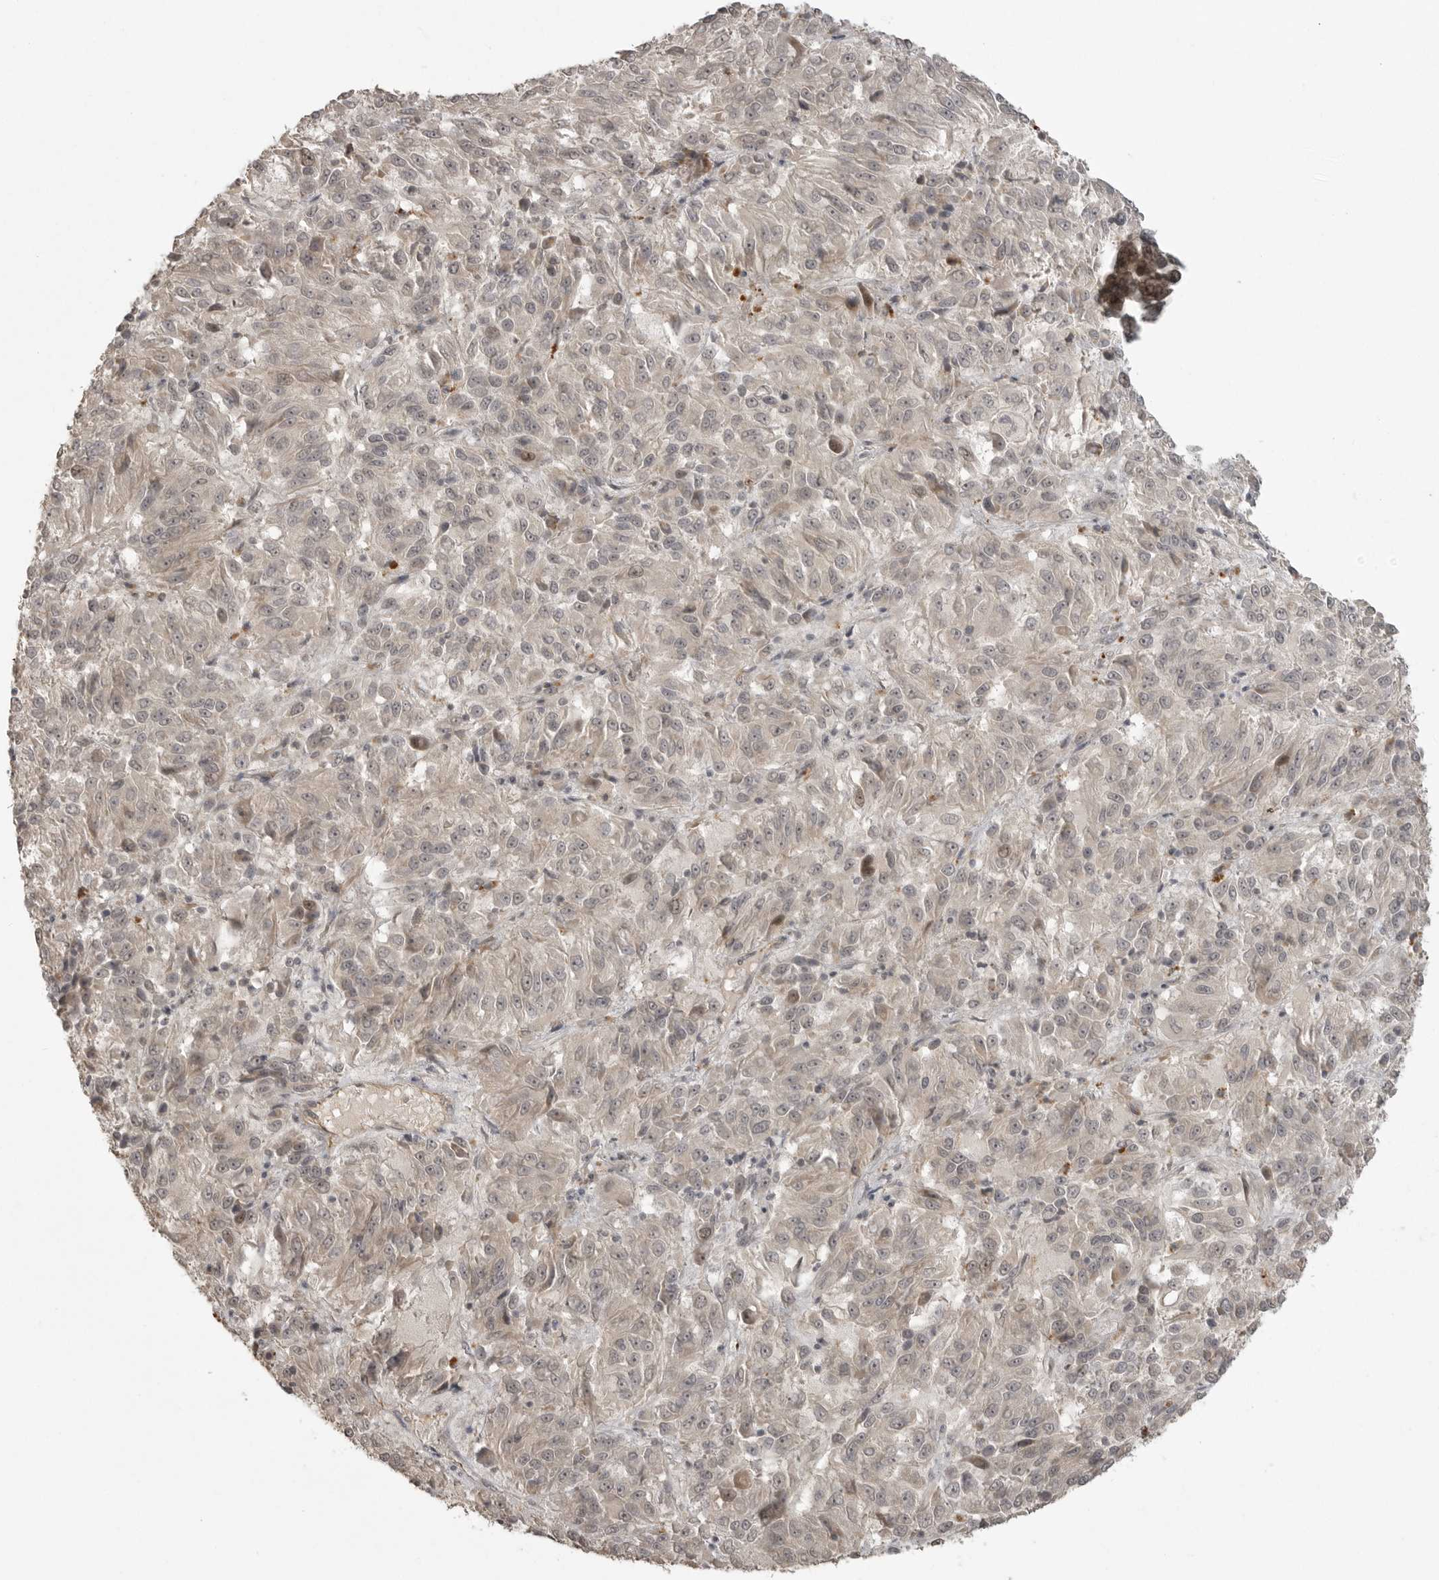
{"staining": {"intensity": "negative", "quantity": "none", "location": "none"}, "tissue": "melanoma", "cell_type": "Tumor cells", "image_type": "cancer", "snomed": [{"axis": "morphology", "description": "Malignant melanoma, Metastatic site"}, {"axis": "topography", "description": "Lung"}], "caption": "Immunohistochemical staining of malignant melanoma (metastatic site) exhibits no significant expression in tumor cells. (Stains: DAB immunohistochemistry with hematoxylin counter stain, Microscopy: brightfield microscopy at high magnification).", "gene": "SMG8", "patient": {"sex": "male", "age": 64}}